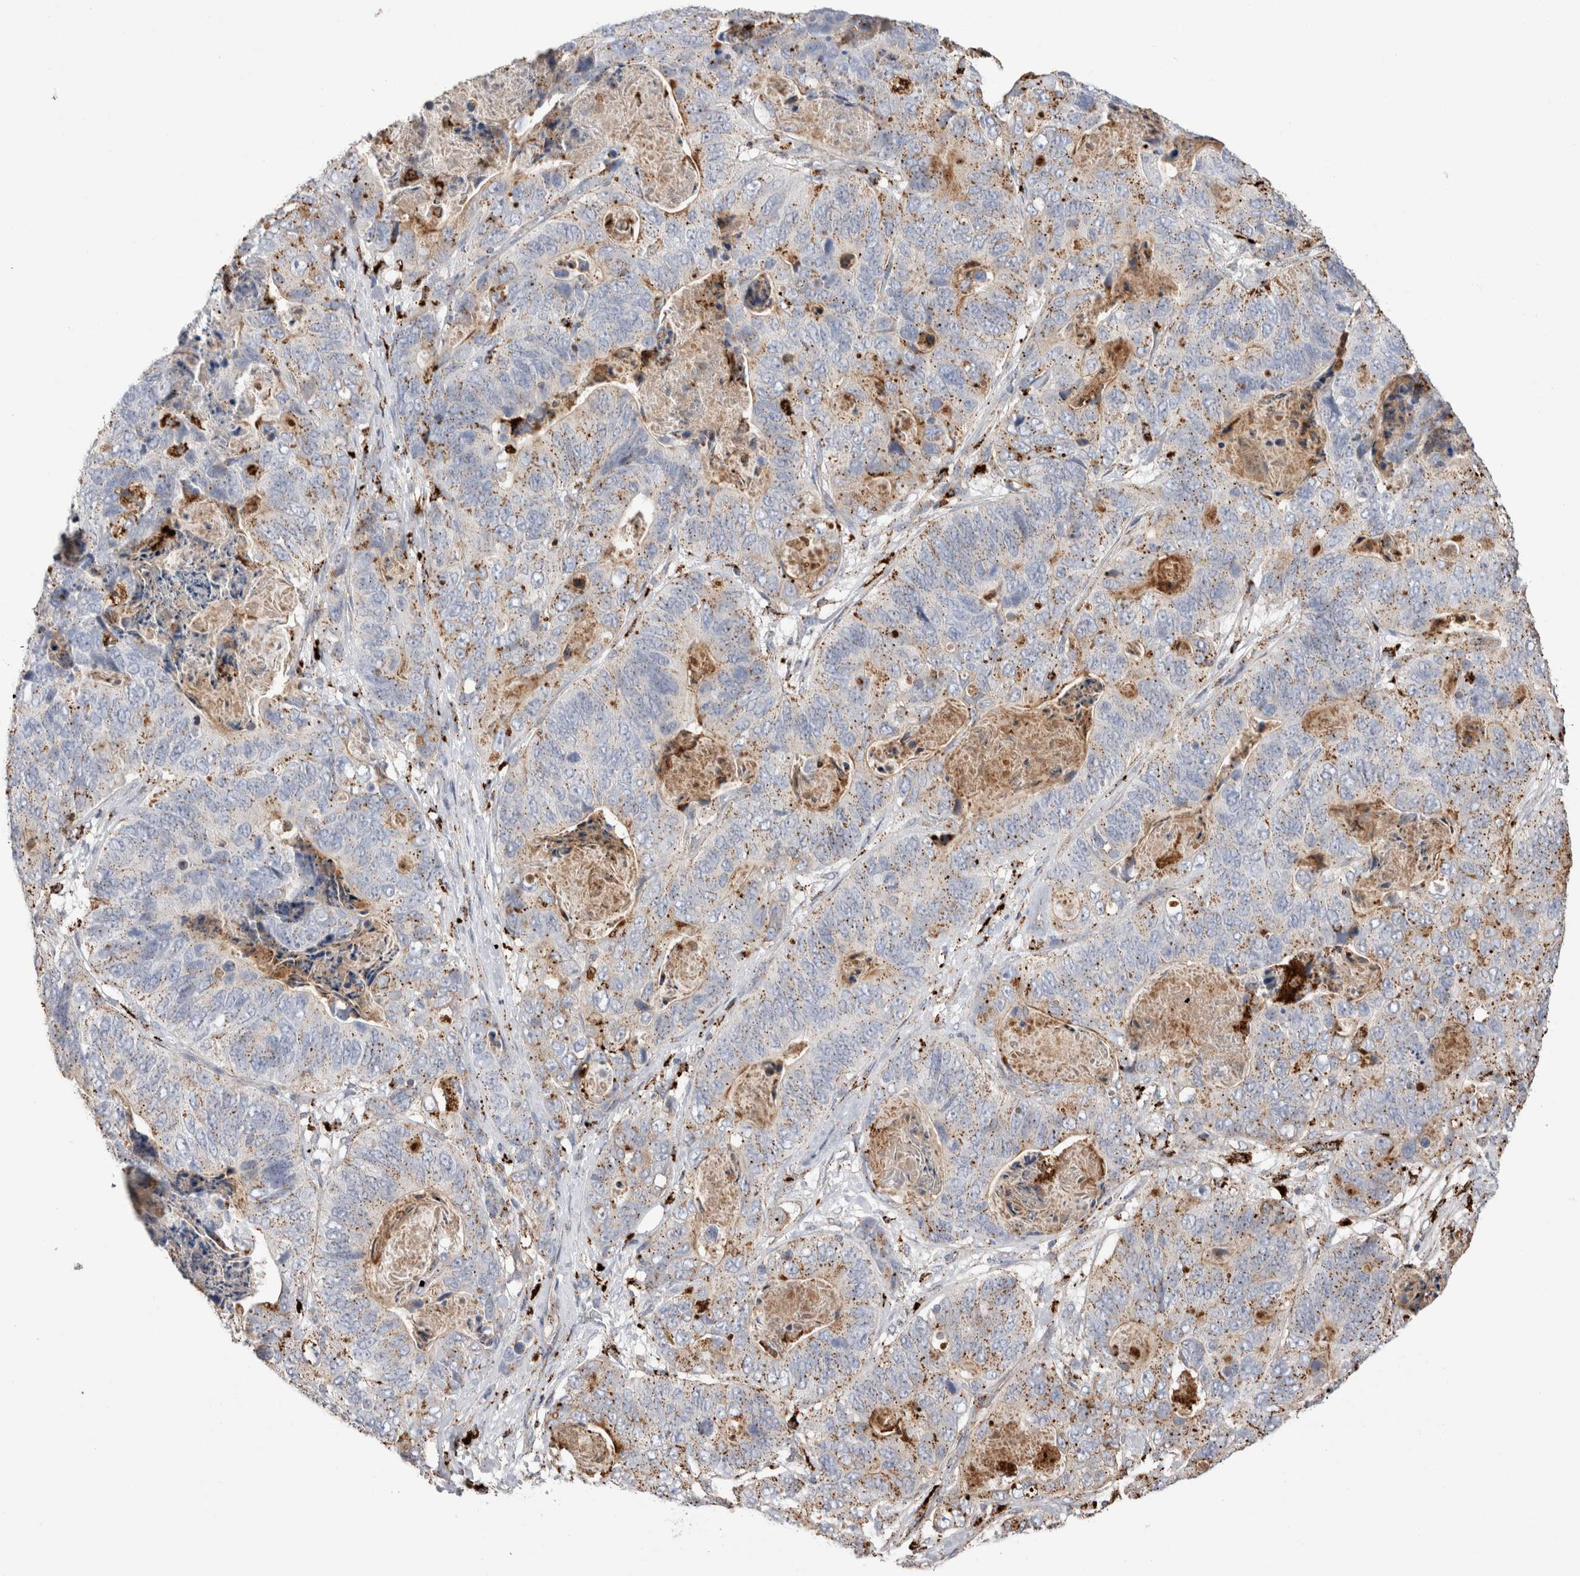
{"staining": {"intensity": "weak", "quantity": "25%-75%", "location": "cytoplasmic/membranous"}, "tissue": "stomach cancer", "cell_type": "Tumor cells", "image_type": "cancer", "snomed": [{"axis": "morphology", "description": "Normal tissue, NOS"}, {"axis": "morphology", "description": "Adenocarcinoma, NOS"}, {"axis": "topography", "description": "Stomach"}], "caption": "Human adenocarcinoma (stomach) stained with a brown dye shows weak cytoplasmic/membranous positive positivity in approximately 25%-75% of tumor cells.", "gene": "CTSA", "patient": {"sex": "female", "age": 89}}